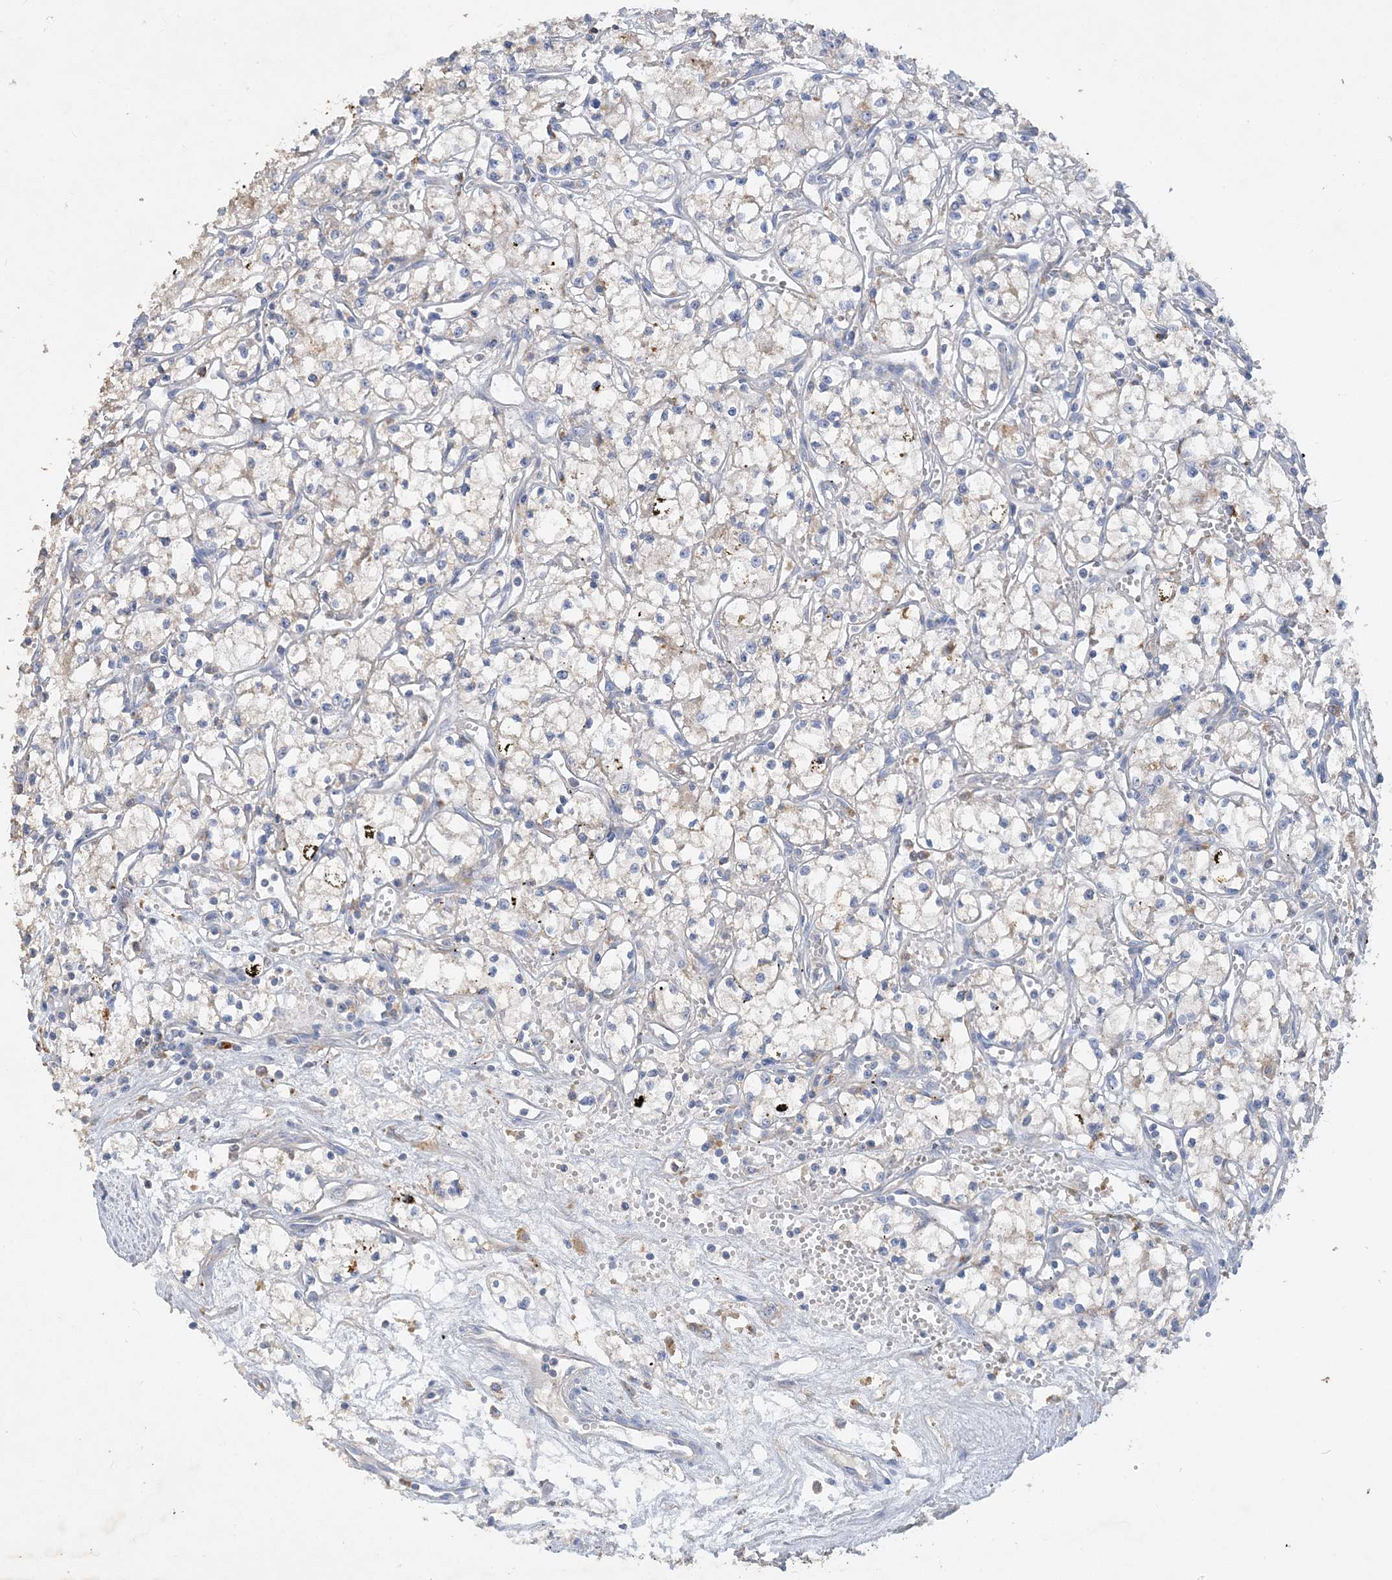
{"staining": {"intensity": "weak", "quantity": "<25%", "location": "cytoplasmic/membranous"}, "tissue": "renal cancer", "cell_type": "Tumor cells", "image_type": "cancer", "snomed": [{"axis": "morphology", "description": "Adenocarcinoma, NOS"}, {"axis": "topography", "description": "Kidney"}], "caption": "There is no significant expression in tumor cells of adenocarcinoma (renal).", "gene": "GRINA", "patient": {"sex": "male", "age": 59}}